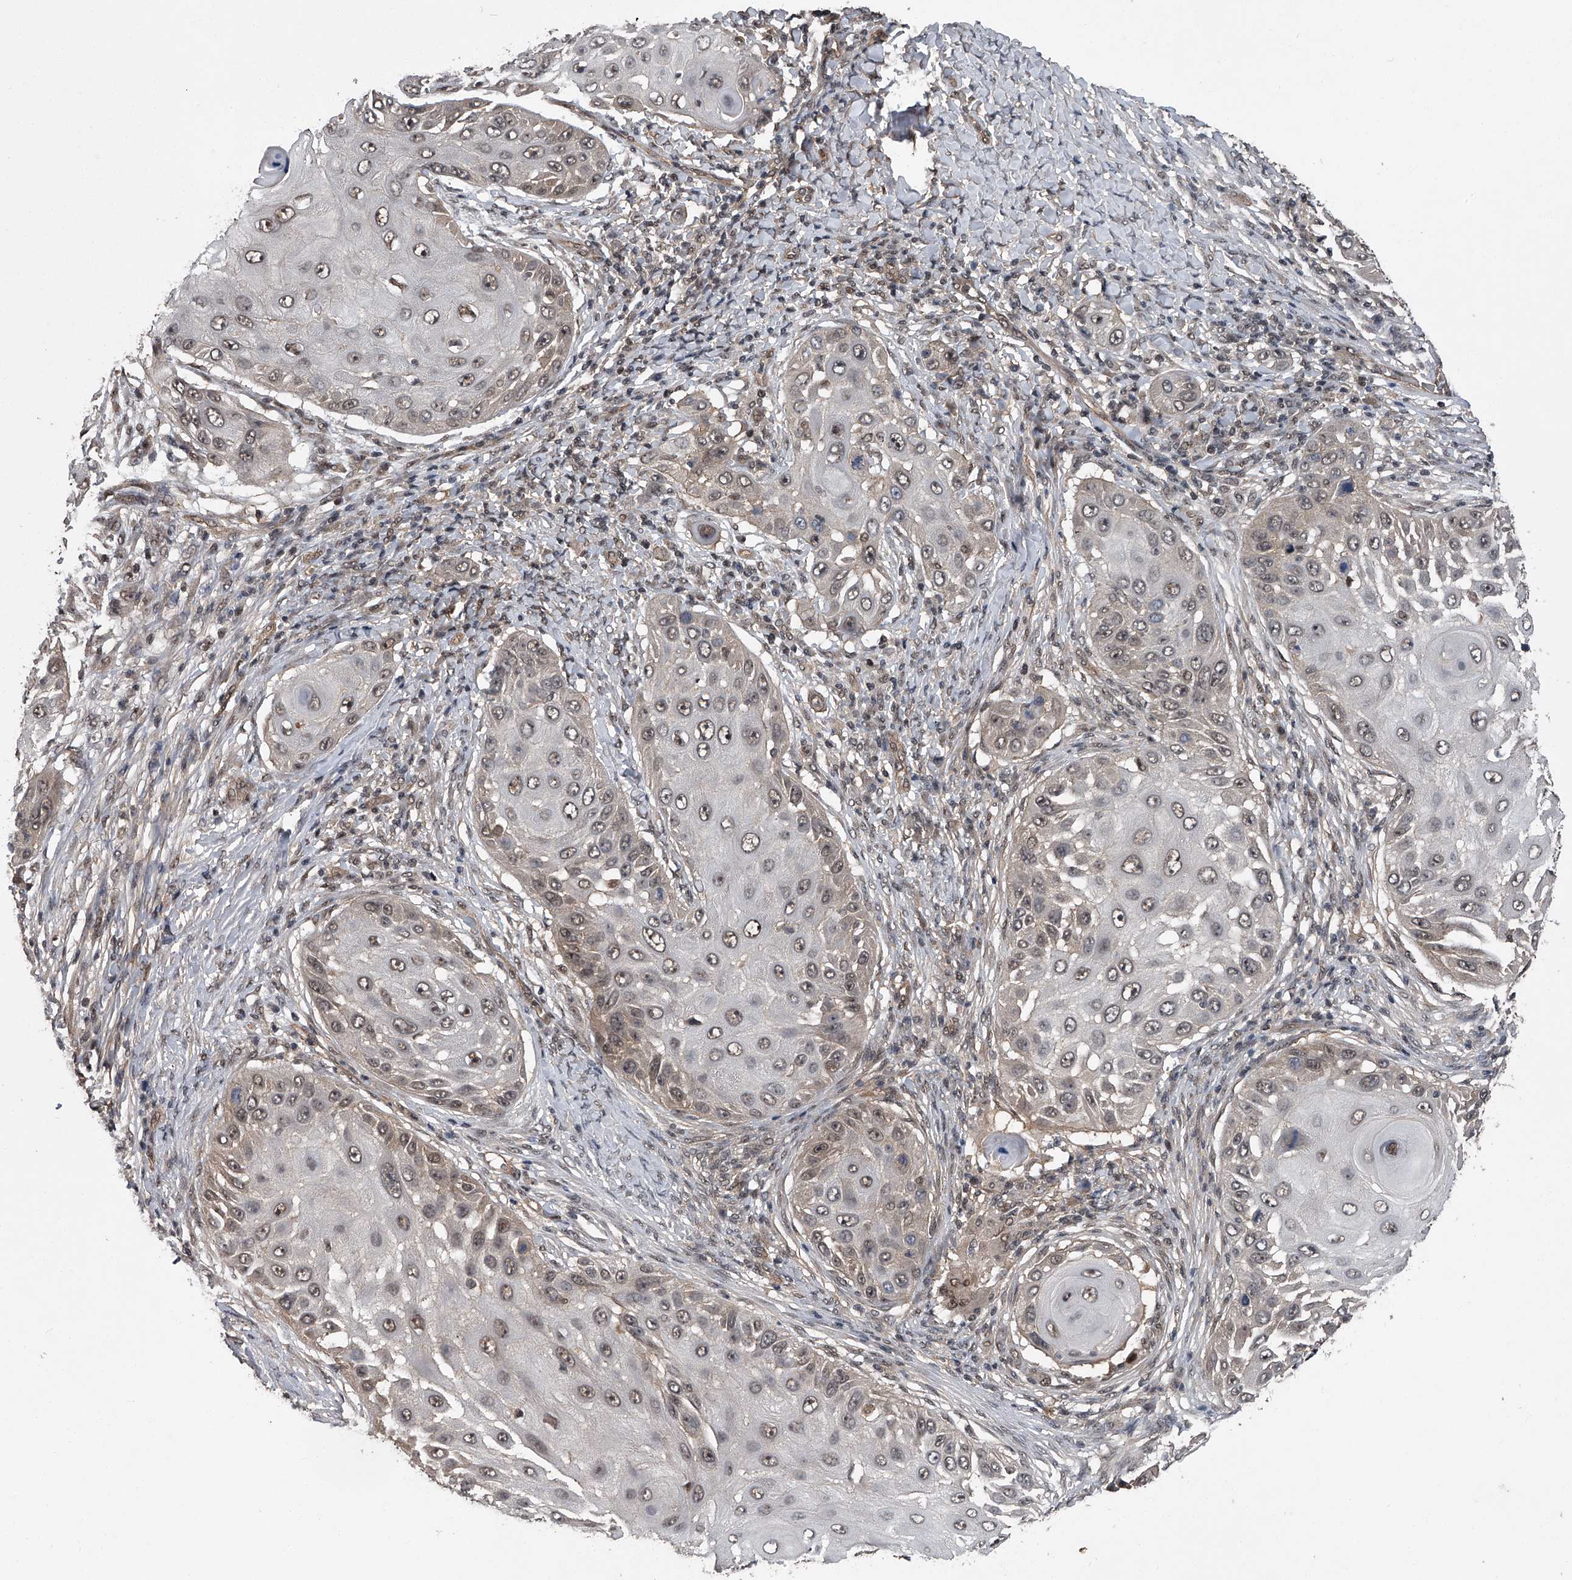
{"staining": {"intensity": "weak", "quantity": ">75%", "location": "nuclear"}, "tissue": "skin cancer", "cell_type": "Tumor cells", "image_type": "cancer", "snomed": [{"axis": "morphology", "description": "Squamous cell carcinoma, NOS"}, {"axis": "topography", "description": "Skin"}], "caption": "This photomicrograph demonstrates immunohistochemistry (IHC) staining of human squamous cell carcinoma (skin), with low weak nuclear positivity in about >75% of tumor cells.", "gene": "SLC12A8", "patient": {"sex": "female", "age": 44}}